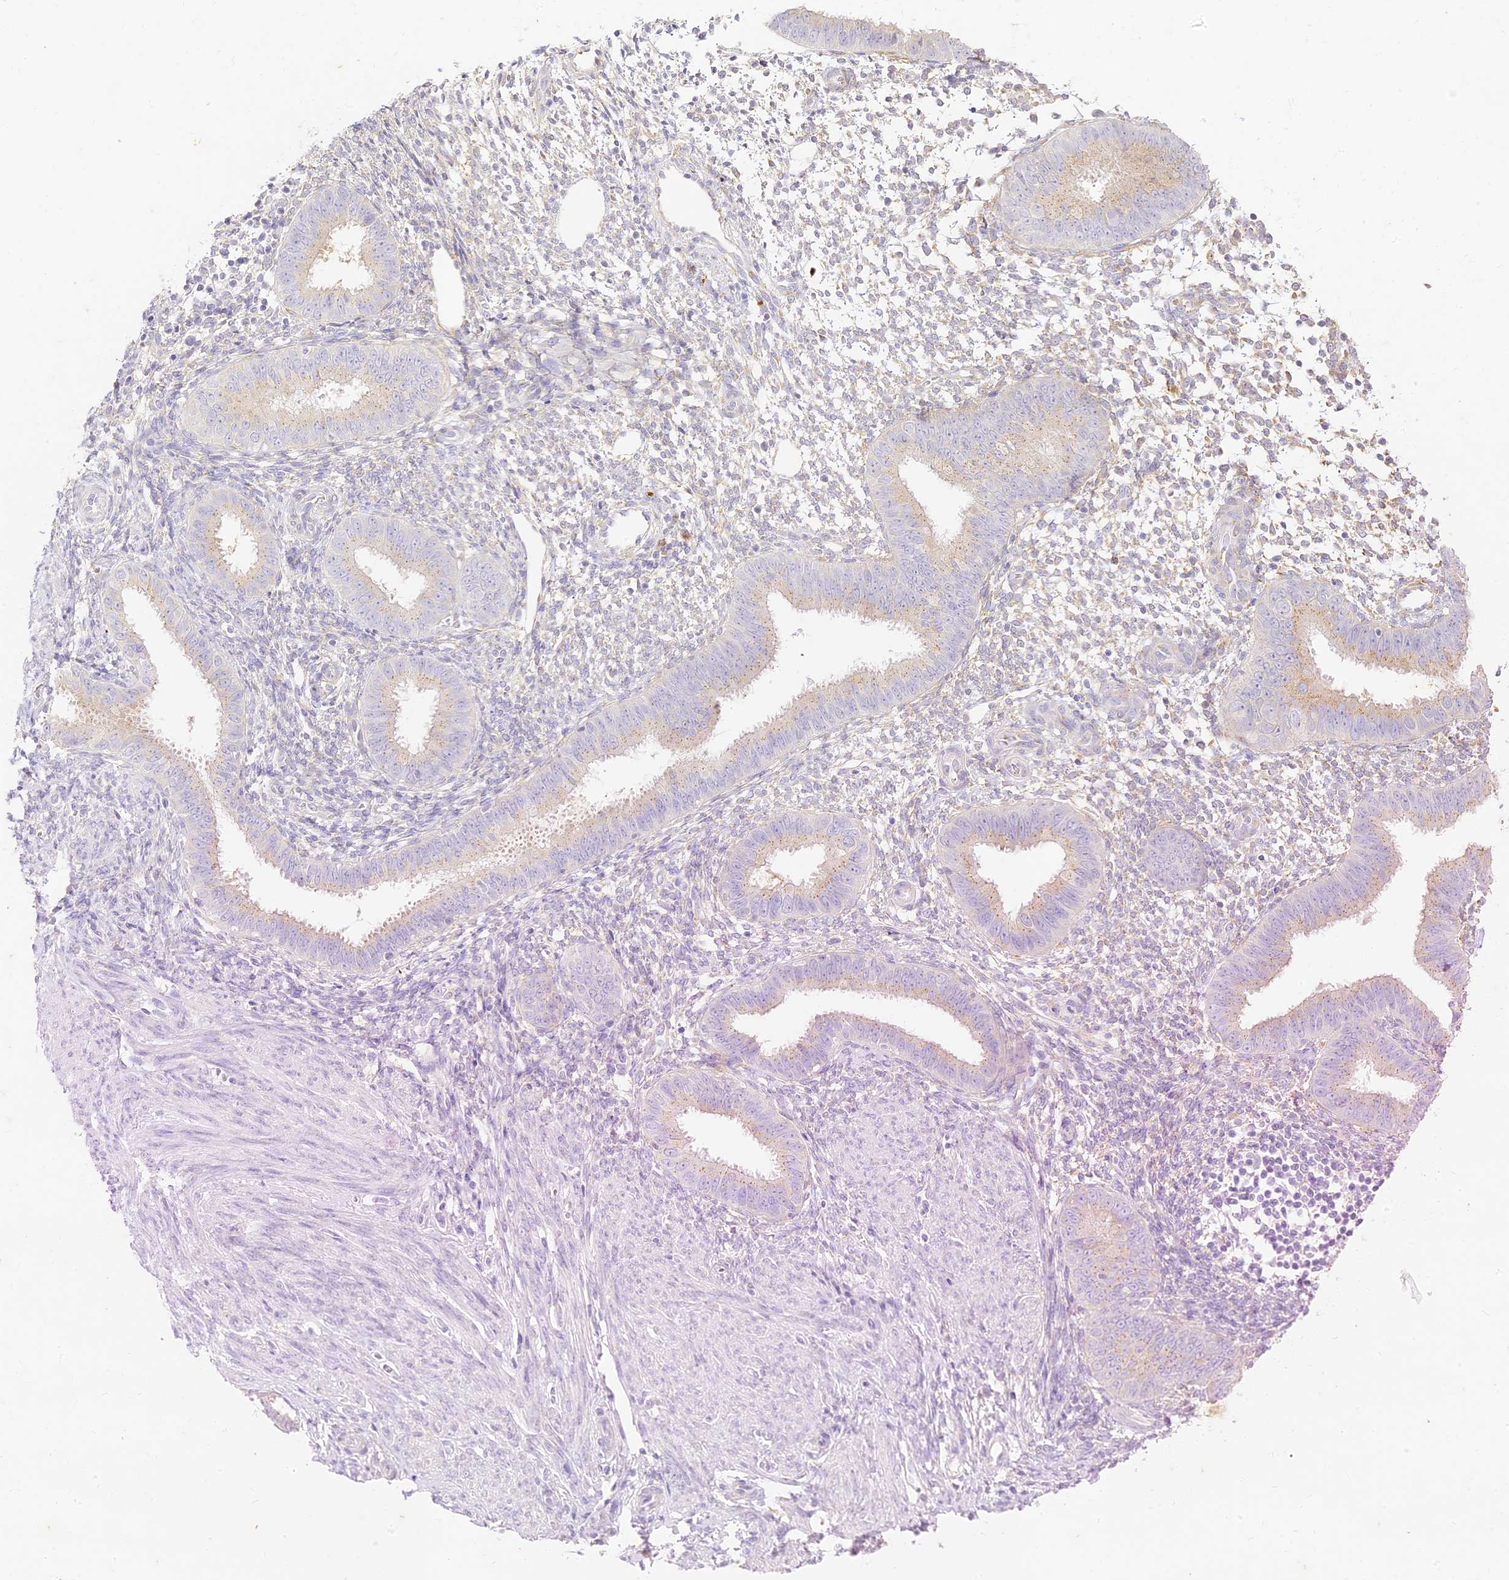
{"staining": {"intensity": "negative", "quantity": "none", "location": "none"}, "tissue": "endometrium", "cell_type": "Cells in endometrial stroma", "image_type": "normal", "snomed": [{"axis": "morphology", "description": "Normal tissue, NOS"}, {"axis": "topography", "description": "Uterus"}, {"axis": "topography", "description": "Endometrium"}], "caption": "Human endometrium stained for a protein using IHC demonstrates no positivity in cells in endometrial stroma.", "gene": "SEC13", "patient": {"sex": "female", "age": 48}}